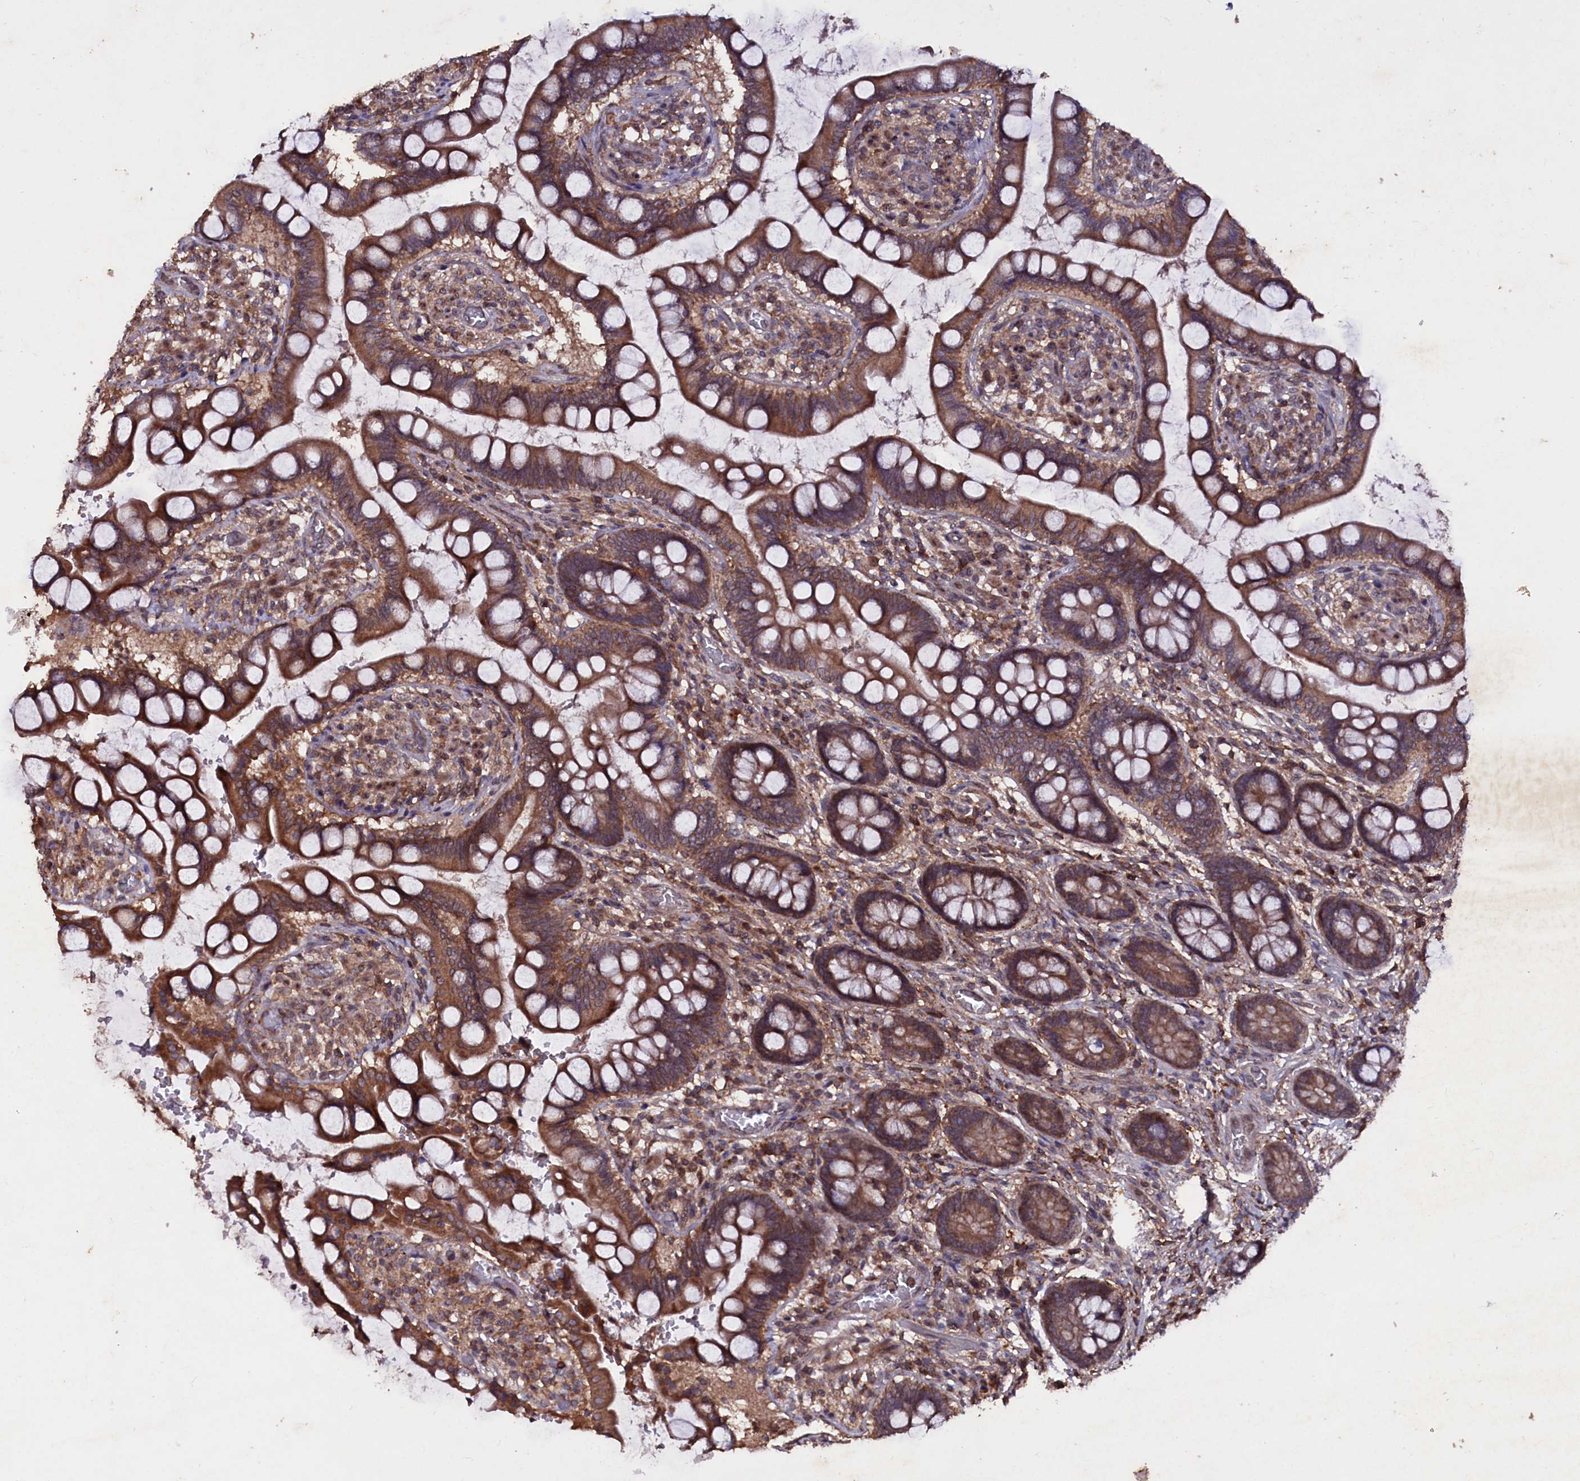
{"staining": {"intensity": "strong", "quantity": ">75%", "location": "cytoplasmic/membranous"}, "tissue": "small intestine", "cell_type": "Glandular cells", "image_type": "normal", "snomed": [{"axis": "morphology", "description": "Normal tissue, NOS"}, {"axis": "topography", "description": "Small intestine"}], "caption": "DAB (3,3'-diaminobenzidine) immunohistochemical staining of benign small intestine displays strong cytoplasmic/membranous protein positivity in about >75% of glandular cells.", "gene": "MYO1H", "patient": {"sex": "male", "age": 52}}